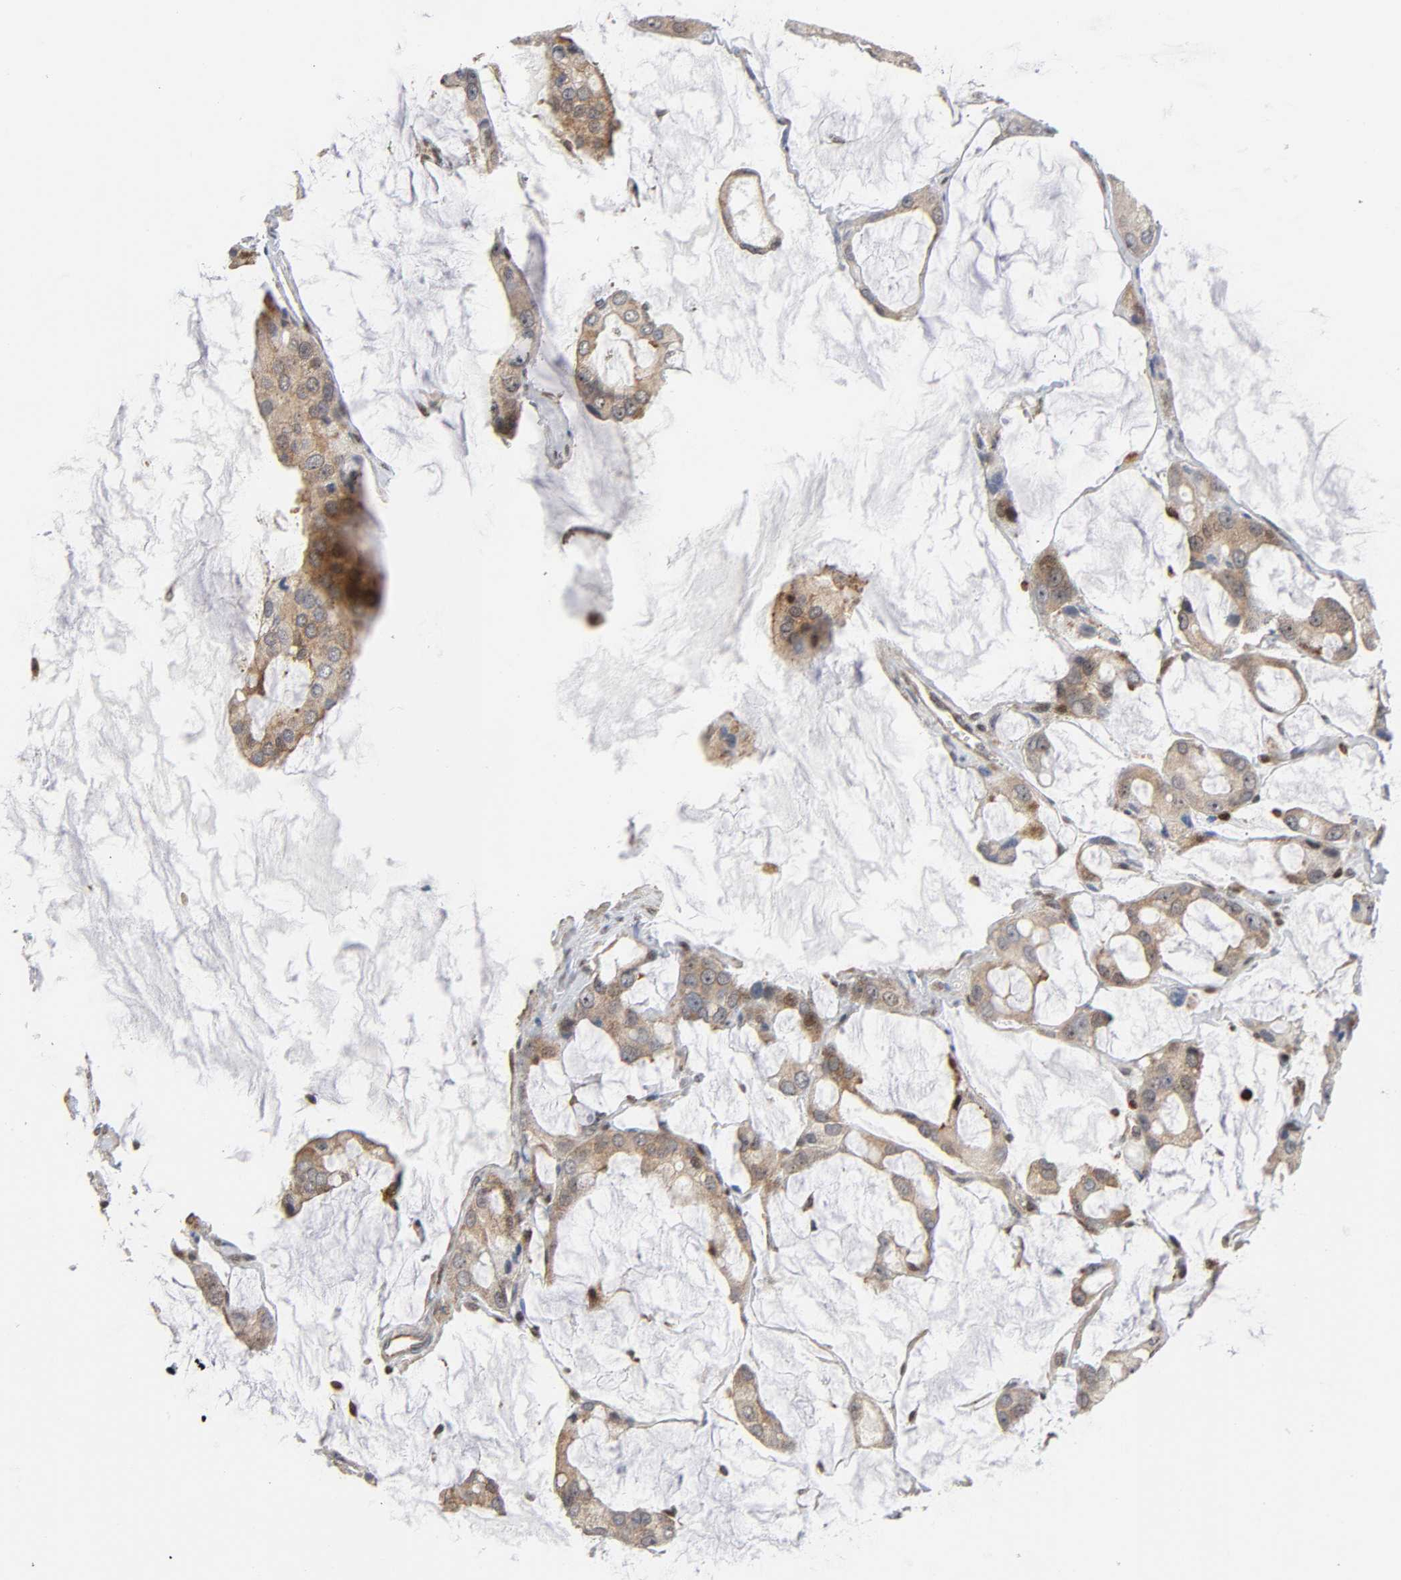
{"staining": {"intensity": "weak", "quantity": "<25%", "location": "cytoplasmic/membranous"}, "tissue": "prostate cancer", "cell_type": "Tumor cells", "image_type": "cancer", "snomed": [{"axis": "morphology", "description": "Adenocarcinoma, High grade"}, {"axis": "topography", "description": "Prostate"}], "caption": "This is an immunohistochemistry (IHC) histopathology image of adenocarcinoma (high-grade) (prostate). There is no expression in tumor cells.", "gene": "MAPK1", "patient": {"sex": "male", "age": 67}}